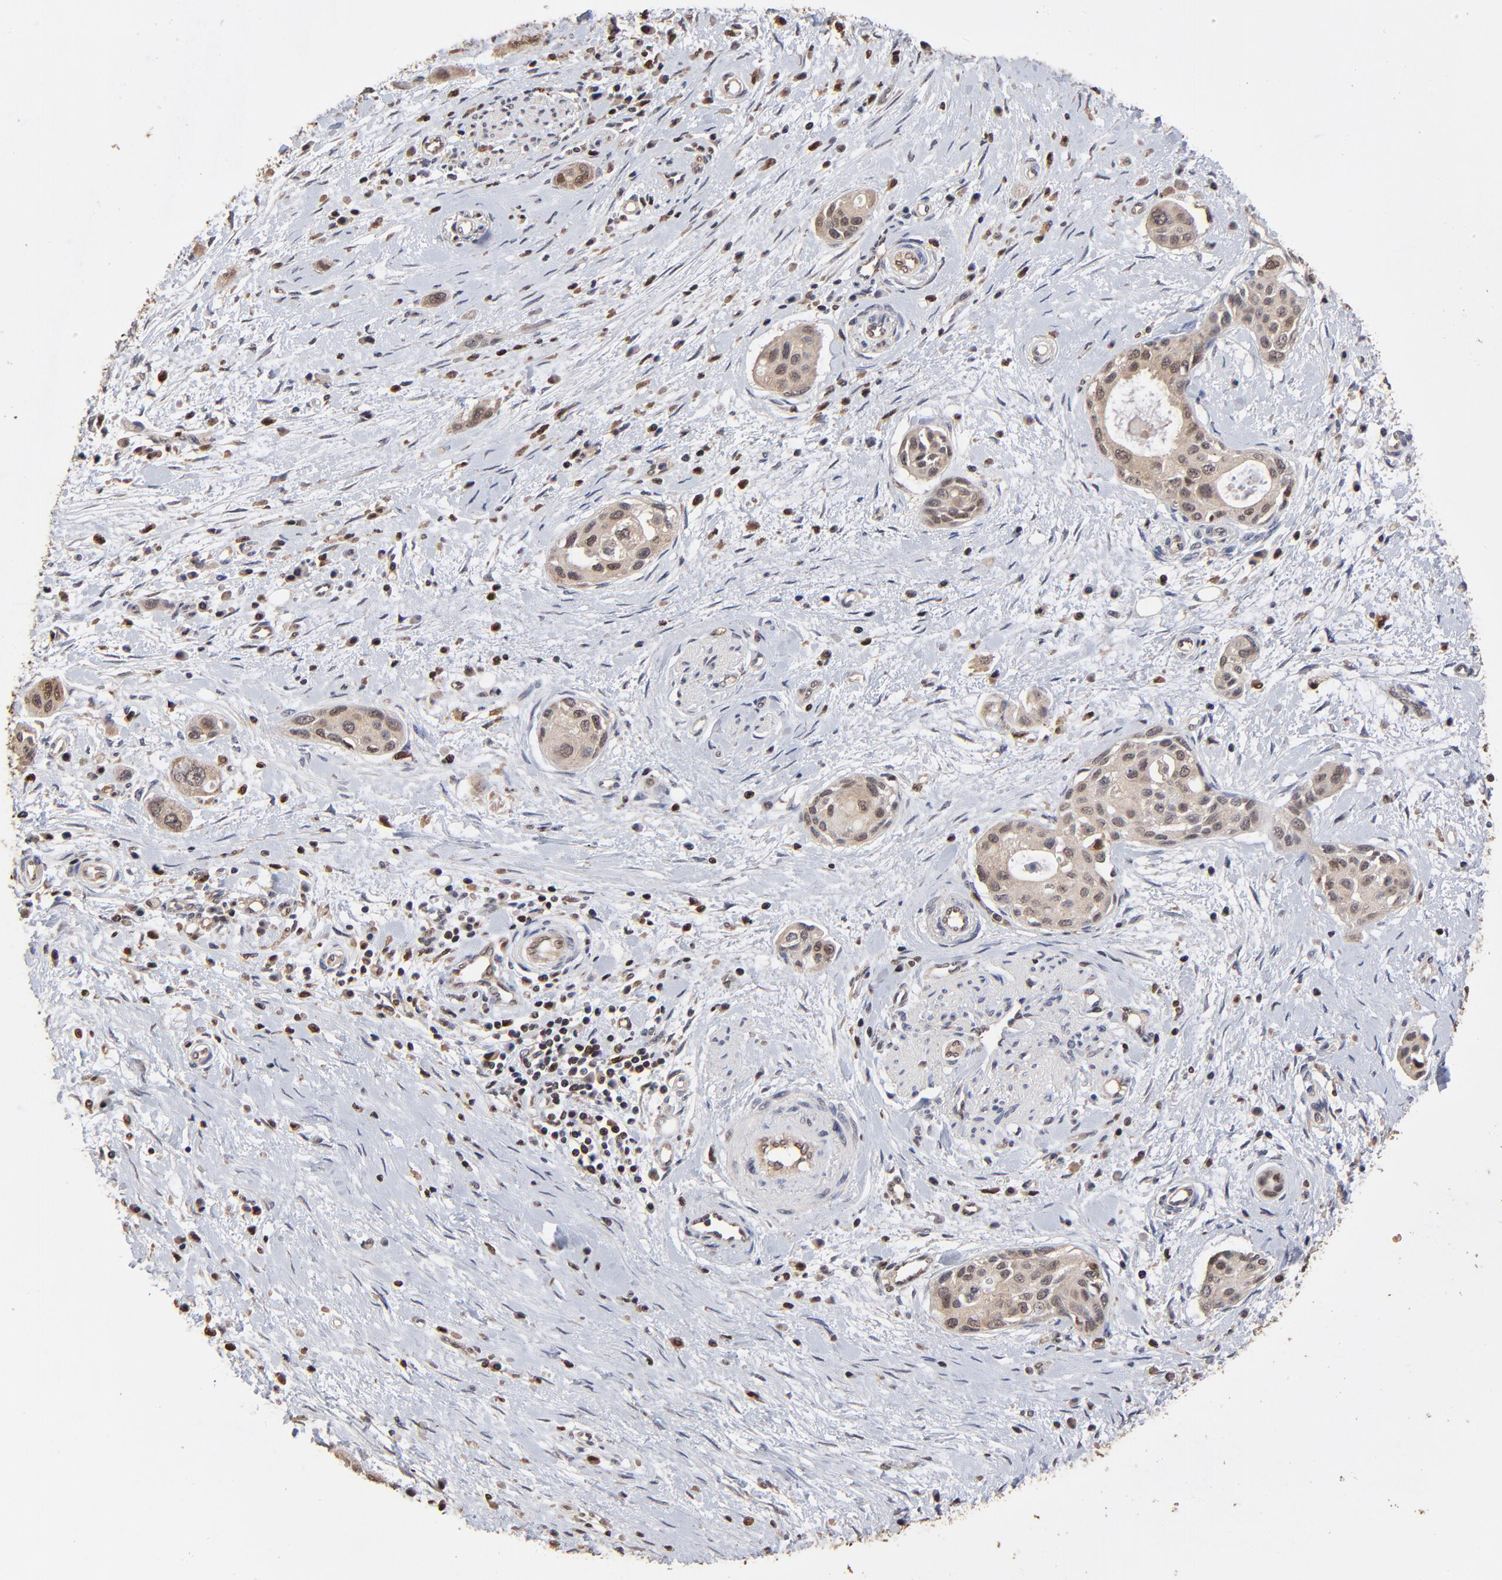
{"staining": {"intensity": "weak", "quantity": "25%-75%", "location": "cytoplasmic/membranous,nuclear"}, "tissue": "pancreatic cancer", "cell_type": "Tumor cells", "image_type": "cancer", "snomed": [{"axis": "morphology", "description": "Adenocarcinoma, NOS"}, {"axis": "topography", "description": "Pancreas"}], "caption": "This micrograph reveals immunohistochemistry (IHC) staining of human adenocarcinoma (pancreatic), with low weak cytoplasmic/membranous and nuclear positivity in about 25%-75% of tumor cells.", "gene": "CASP1", "patient": {"sex": "female", "age": 60}}